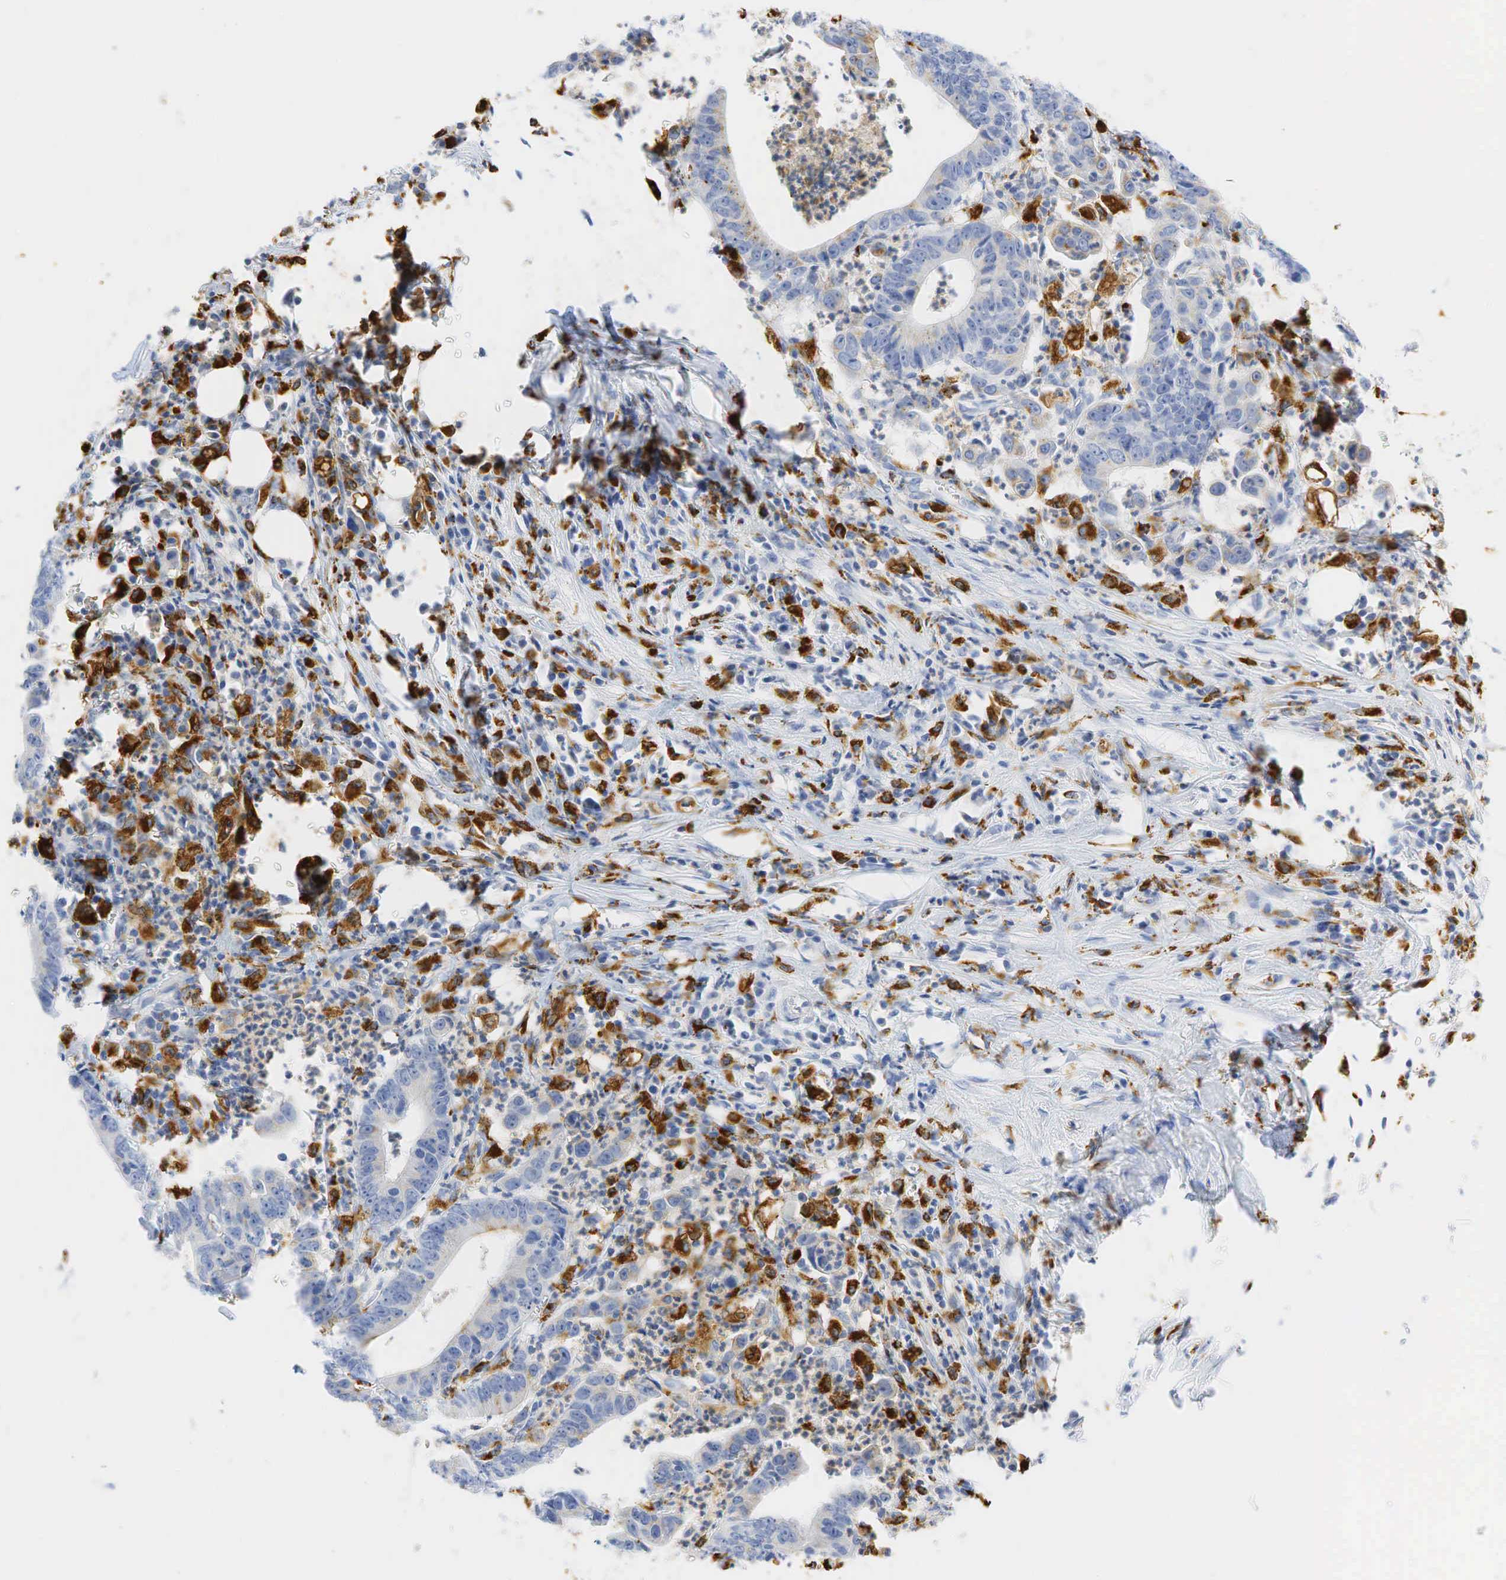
{"staining": {"intensity": "weak", "quantity": "<25%", "location": "cytoplasmic/membranous"}, "tissue": "colorectal cancer", "cell_type": "Tumor cells", "image_type": "cancer", "snomed": [{"axis": "morphology", "description": "Adenocarcinoma, NOS"}, {"axis": "topography", "description": "Colon"}], "caption": "This is a image of immunohistochemistry (IHC) staining of colorectal cancer (adenocarcinoma), which shows no positivity in tumor cells. The staining was performed using DAB to visualize the protein expression in brown, while the nuclei were stained in blue with hematoxylin (Magnification: 20x).", "gene": "CD68", "patient": {"sex": "female", "age": 76}}